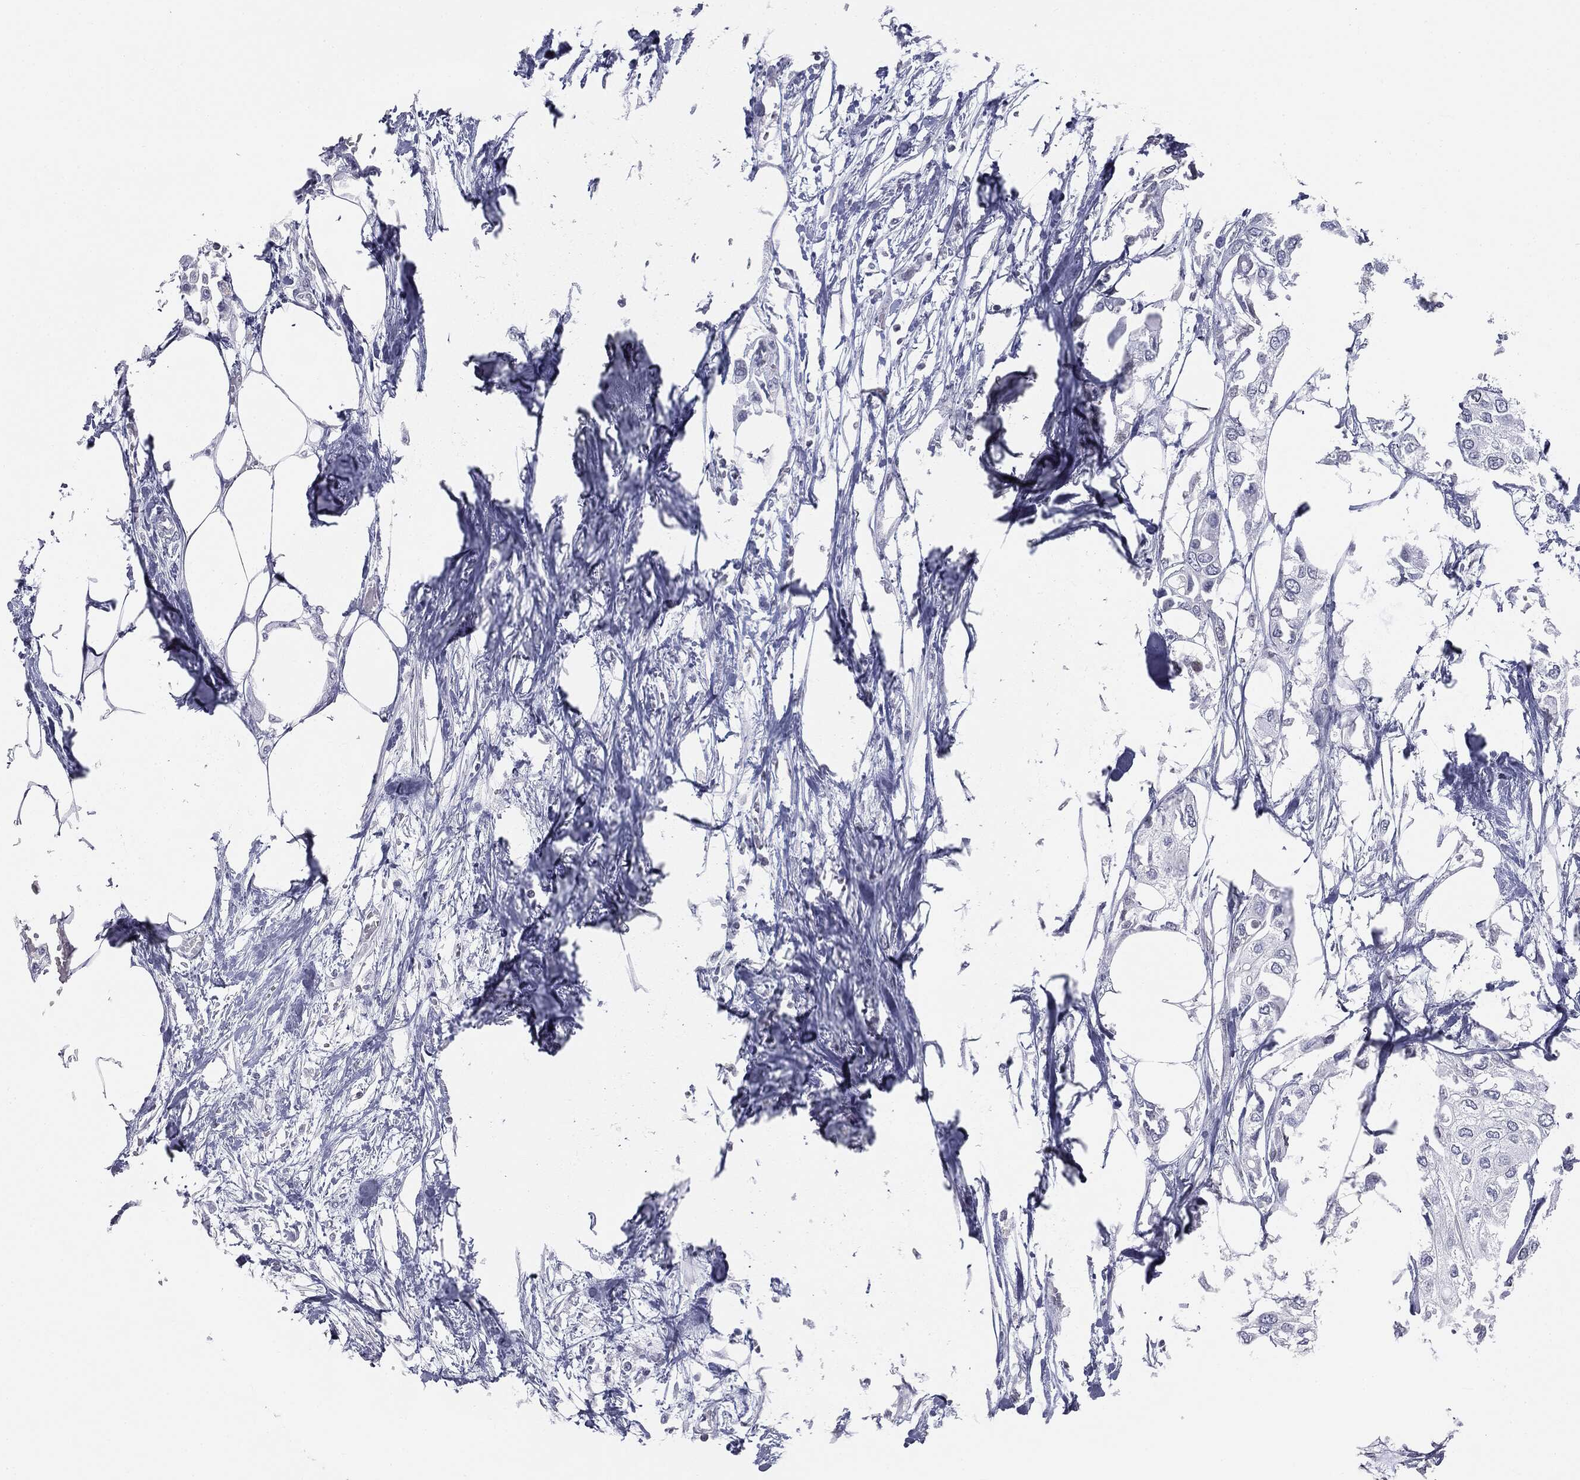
{"staining": {"intensity": "negative", "quantity": "none", "location": "none"}, "tissue": "urothelial cancer", "cell_type": "Tumor cells", "image_type": "cancer", "snomed": [{"axis": "morphology", "description": "Urothelial carcinoma, High grade"}, {"axis": "topography", "description": "Urinary bladder"}], "caption": "IHC photomicrograph of human urothelial carcinoma (high-grade) stained for a protein (brown), which displays no positivity in tumor cells.", "gene": "ALDOB", "patient": {"sex": "male", "age": 64}}